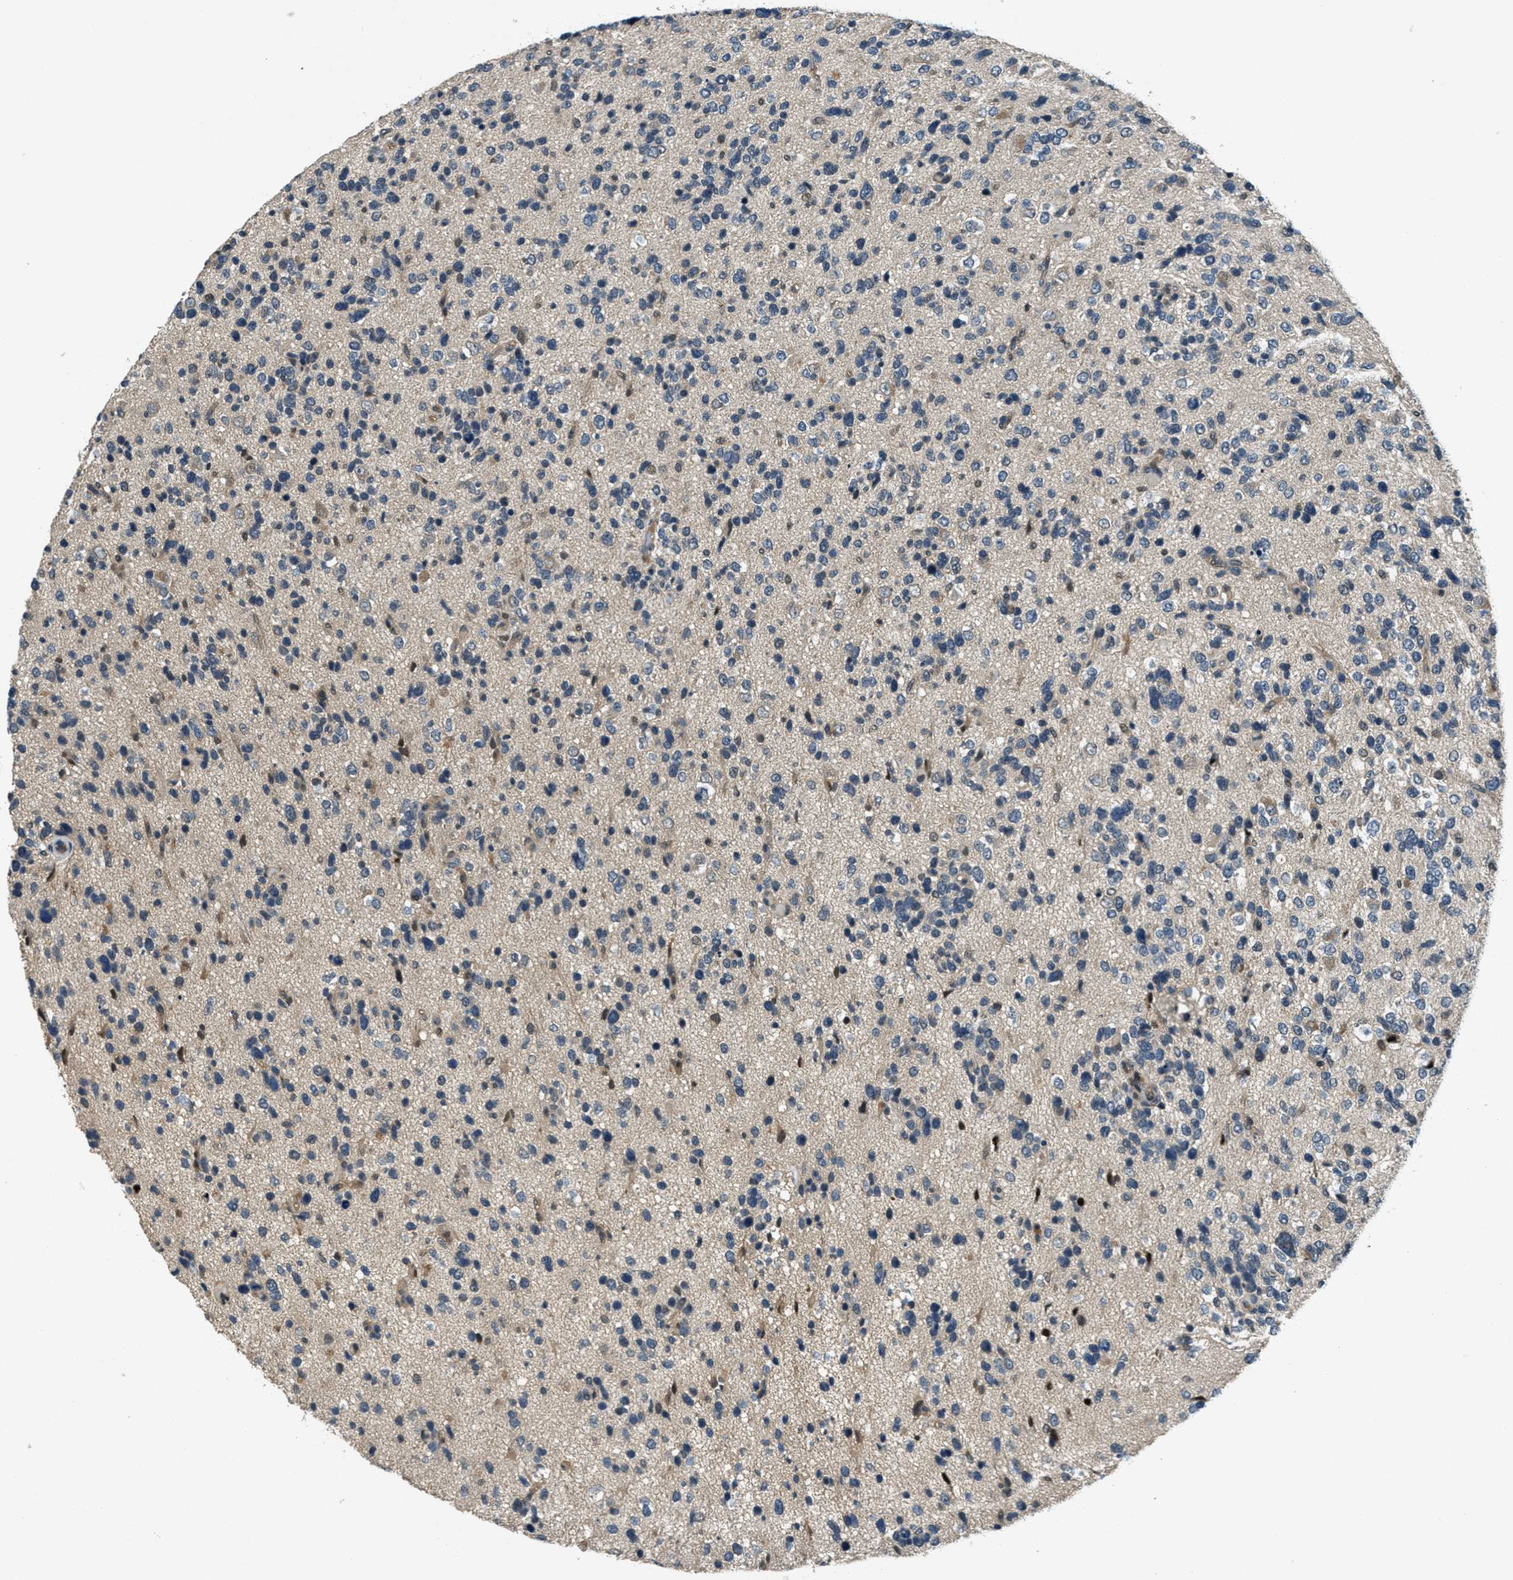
{"staining": {"intensity": "weak", "quantity": "<25%", "location": "cytoplasmic/membranous"}, "tissue": "glioma", "cell_type": "Tumor cells", "image_type": "cancer", "snomed": [{"axis": "morphology", "description": "Glioma, malignant, High grade"}, {"axis": "topography", "description": "Brain"}], "caption": "This is an IHC image of human glioma. There is no expression in tumor cells.", "gene": "DUSP6", "patient": {"sex": "female", "age": 58}}